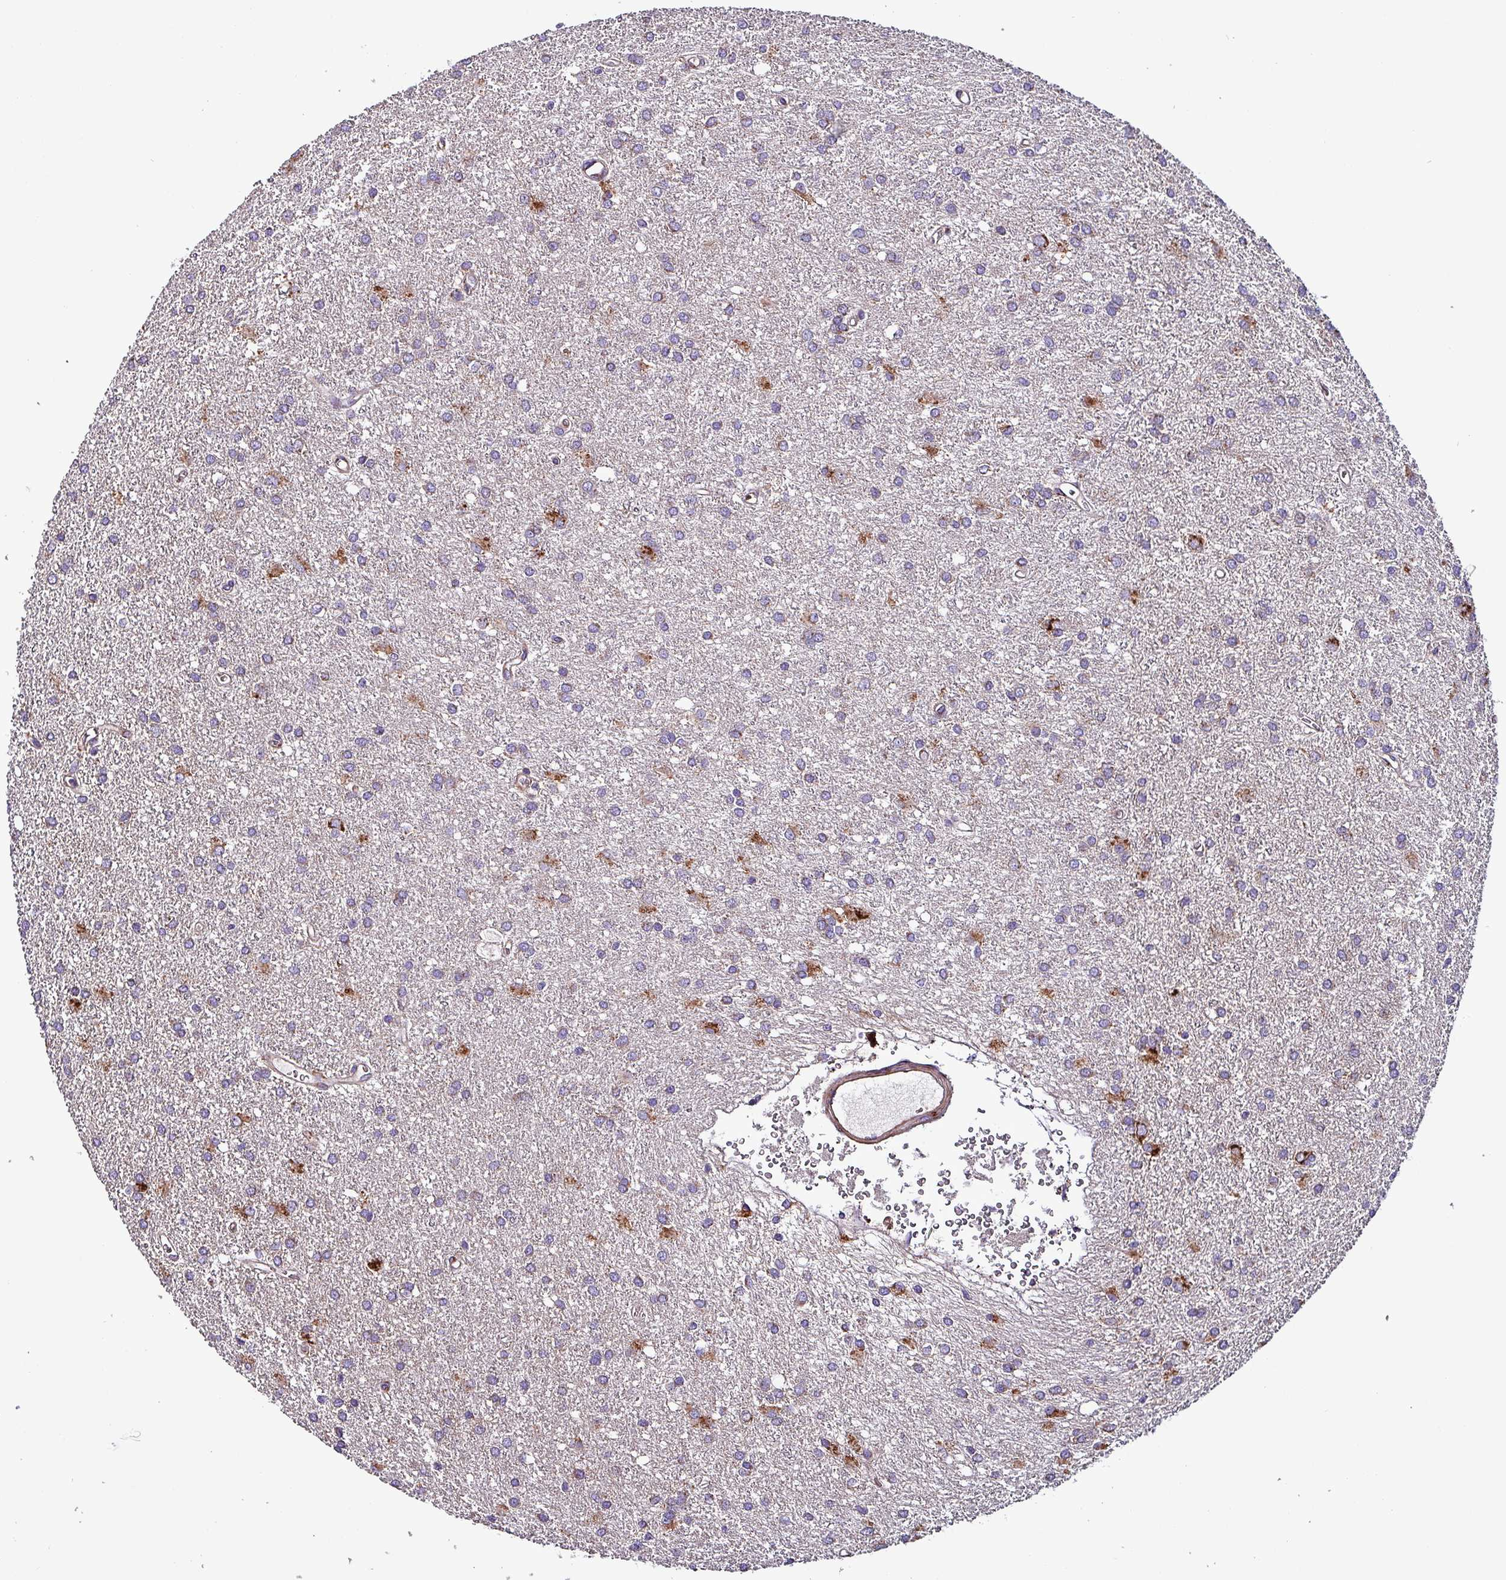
{"staining": {"intensity": "moderate", "quantity": "<25%", "location": "cytoplasmic/membranous"}, "tissue": "glioma", "cell_type": "Tumor cells", "image_type": "cancer", "snomed": [{"axis": "morphology", "description": "Glioma, malignant, High grade"}, {"axis": "topography", "description": "Brain"}], "caption": "Moderate cytoplasmic/membranous staining is present in about <25% of tumor cells in high-grade glioma (malignant). (Brightfield microscopy of DAB IHC at high magnification).", "gene": "VAMP4", "patient": {"sex": "female", "age": 50}}